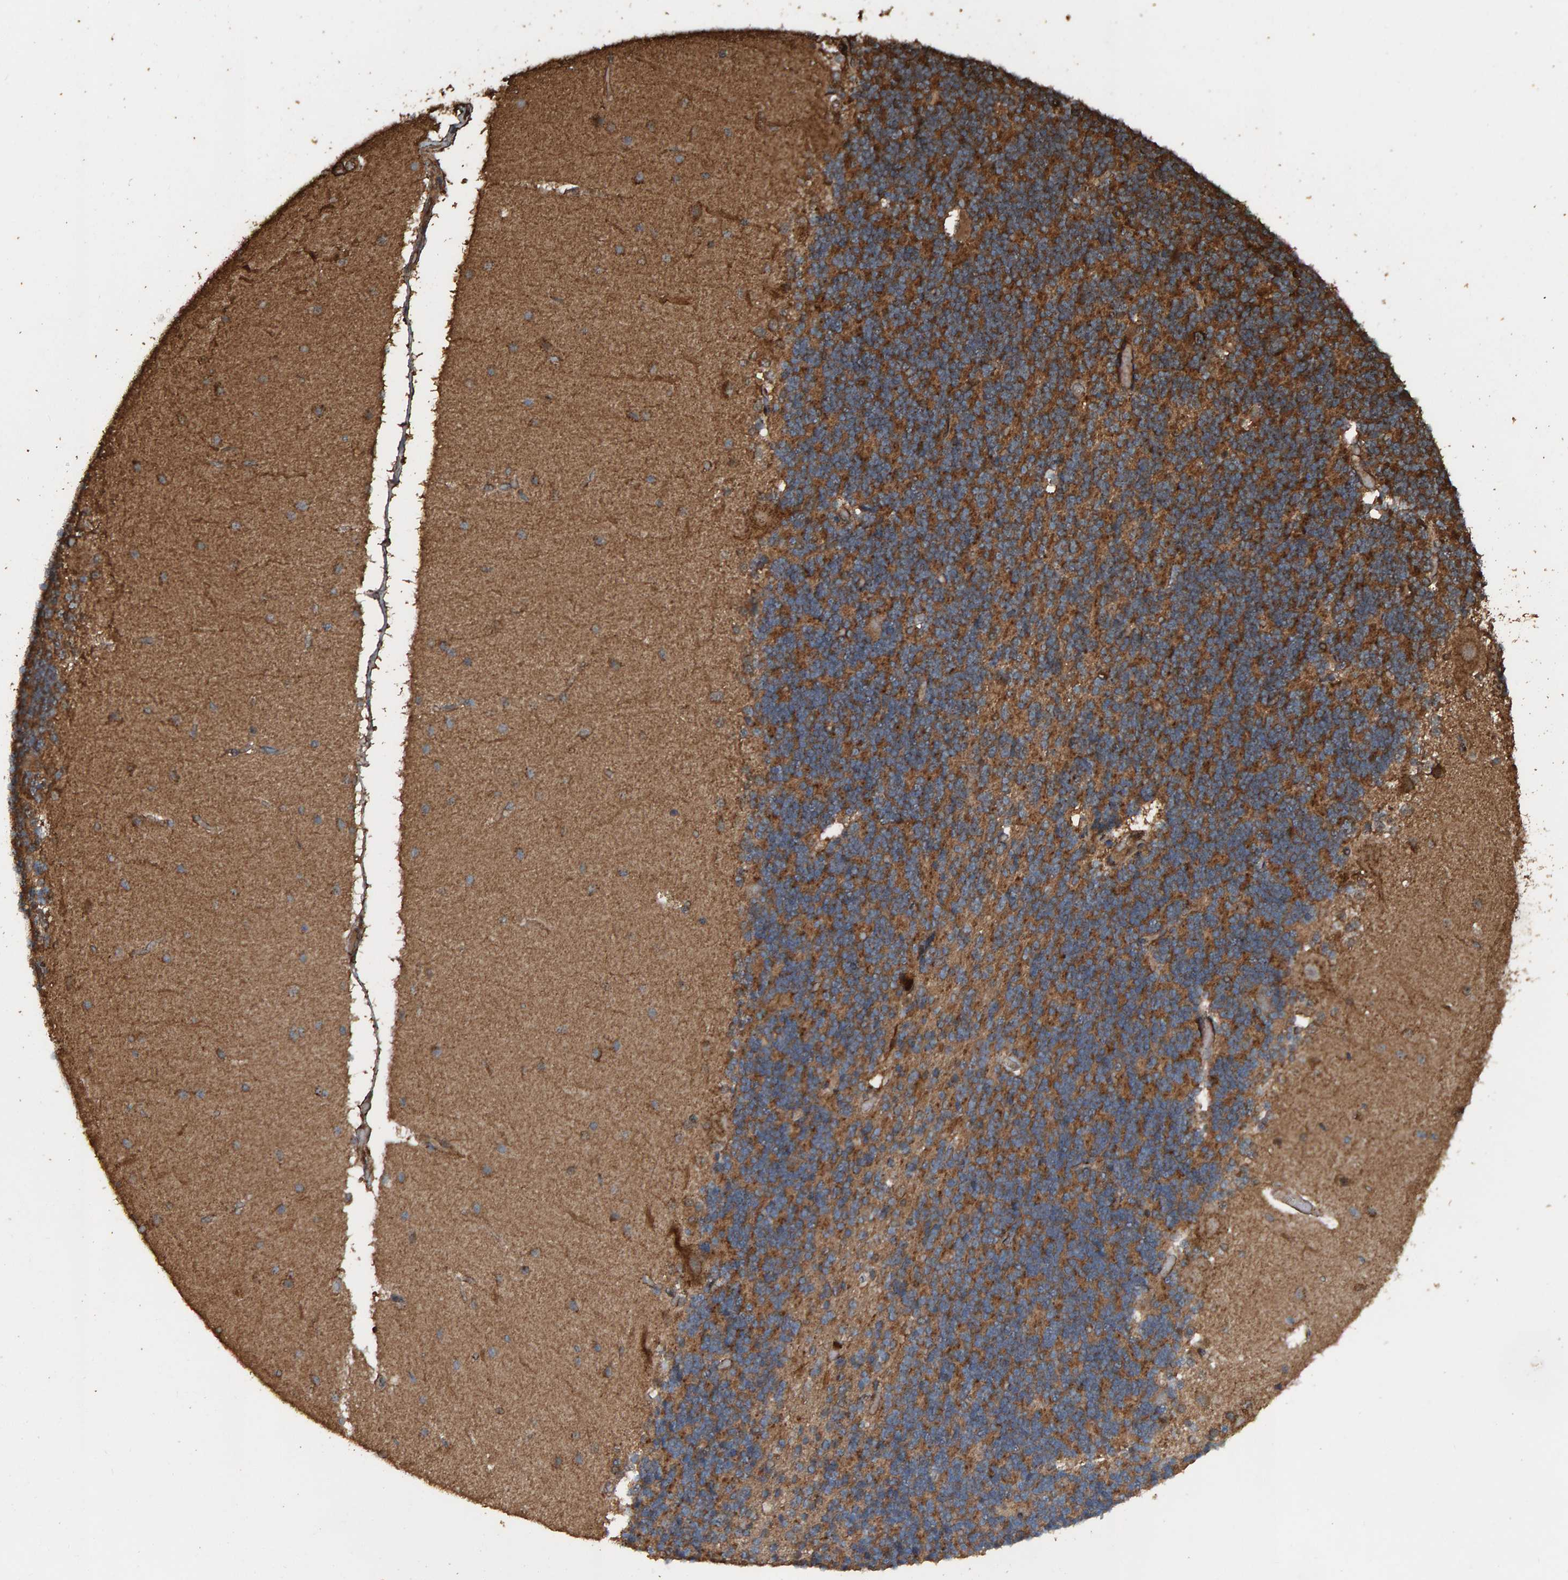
{"staining": {"intensity": "strong", "quantity": "25%-75%", "location": "cytoplasmic/membranous"}, "tissue": "cerebellum", "cell_type": "Cells in granular layer", "image_type": "normal", "snomed": [{"axis": "morphology", "description": "Normal tissue, NOS"}, {"axis": "topography", "description": "Cerebellum"}], "caption": "Normal cerebellum exhibits strong cytoplasmic/membranous expression in about 25%-75% of cells in granular layer.", "gene": "DUS1L", "patient": {"sex": "female", "age": 54}}